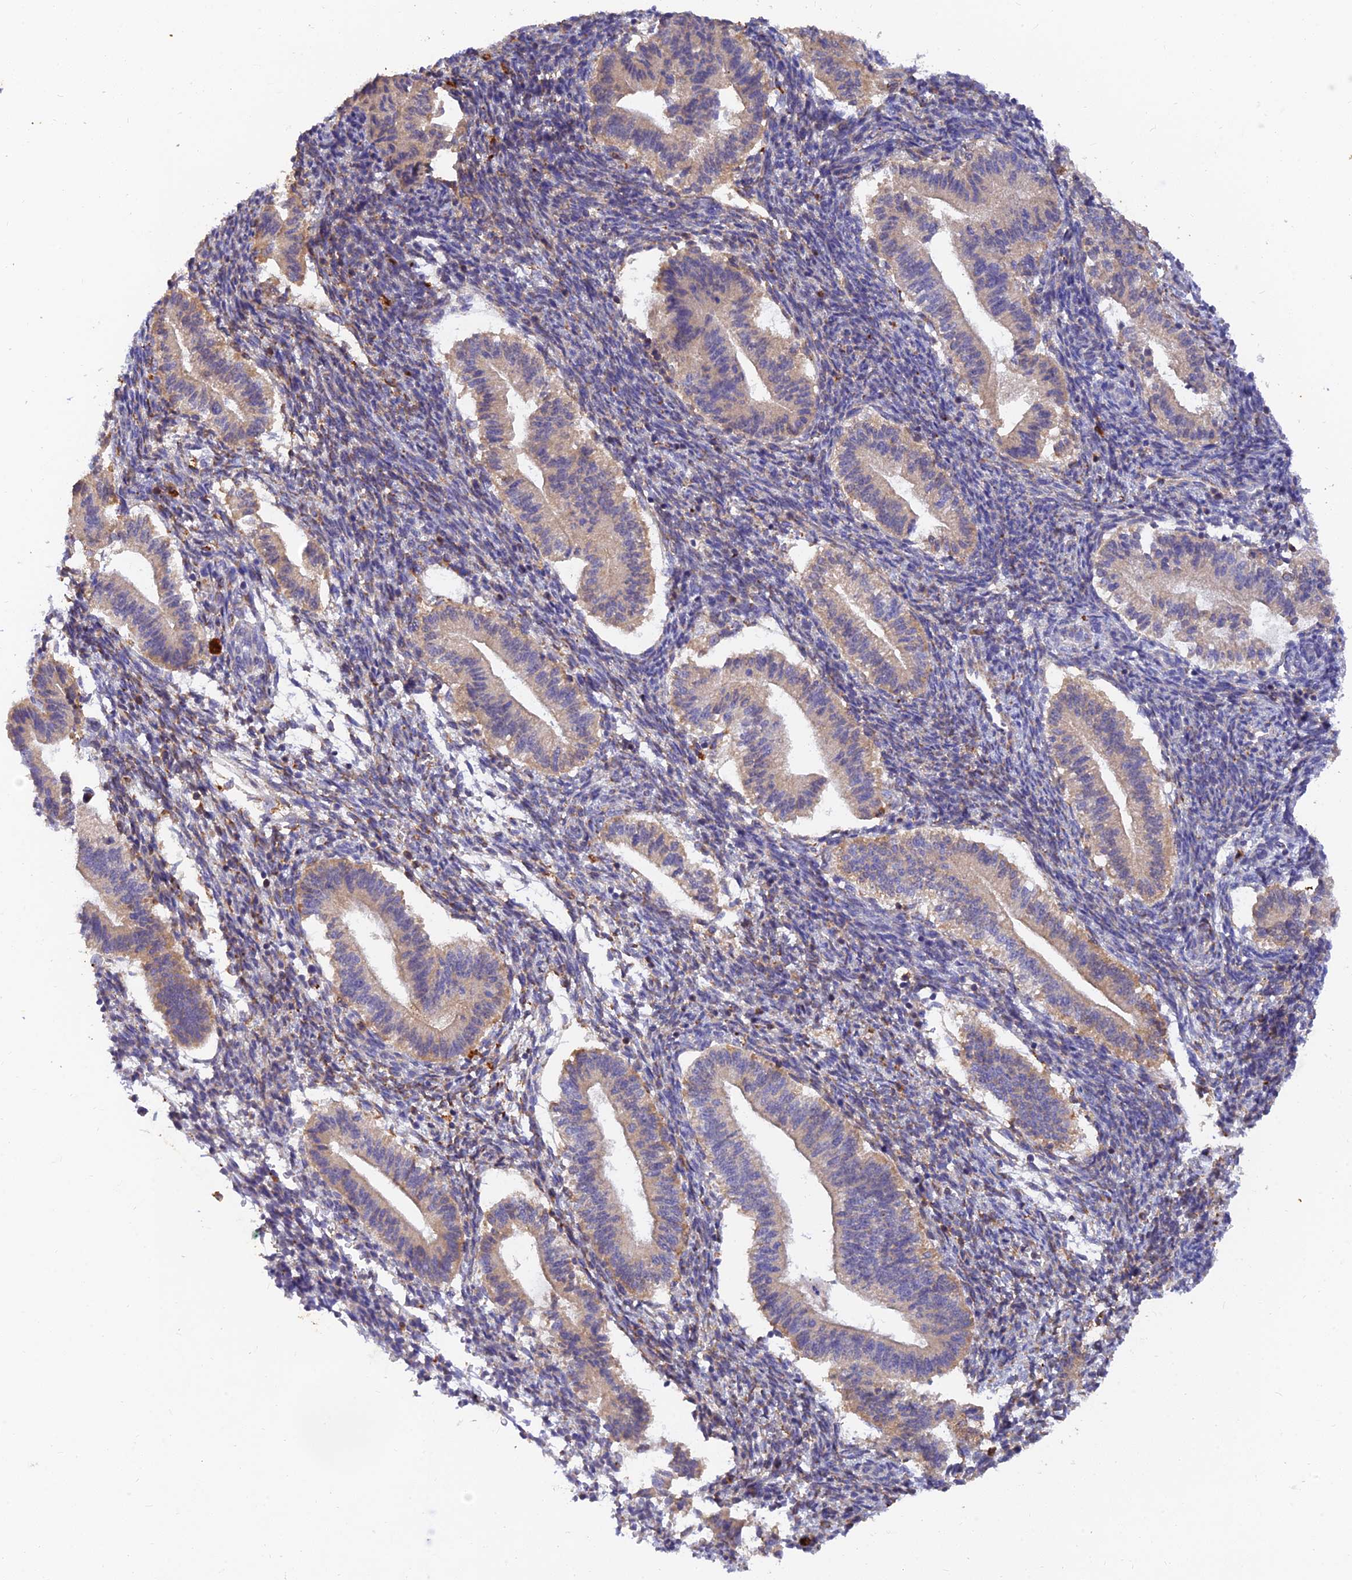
{"staining": {"intensity": "moderate", "quantity": "<25%", "location": "cytoplasmic/membranous"}, "tissue": "endometrium", "cell_type": "Cells in endometrial stroma", "image_type": "normal", "snomed": [{"axis": "morphology", "description": "Normal tissue, NOS"}, {"axis": "topography", "description": "Endometrium"}], "caption": "Endometrium stained with DAB (3,3'-diaminobenzidine) immunohistochemistry (IHC) shows low levels of moderate cytoplasmic/membranous positivity in about <25% of cells in endometrial stroma. (brown staining indicates protein expression, while blue staining denotes nuclei).", "gene": "ACSM5", "patient": {"sex": "female", "age": 25}}